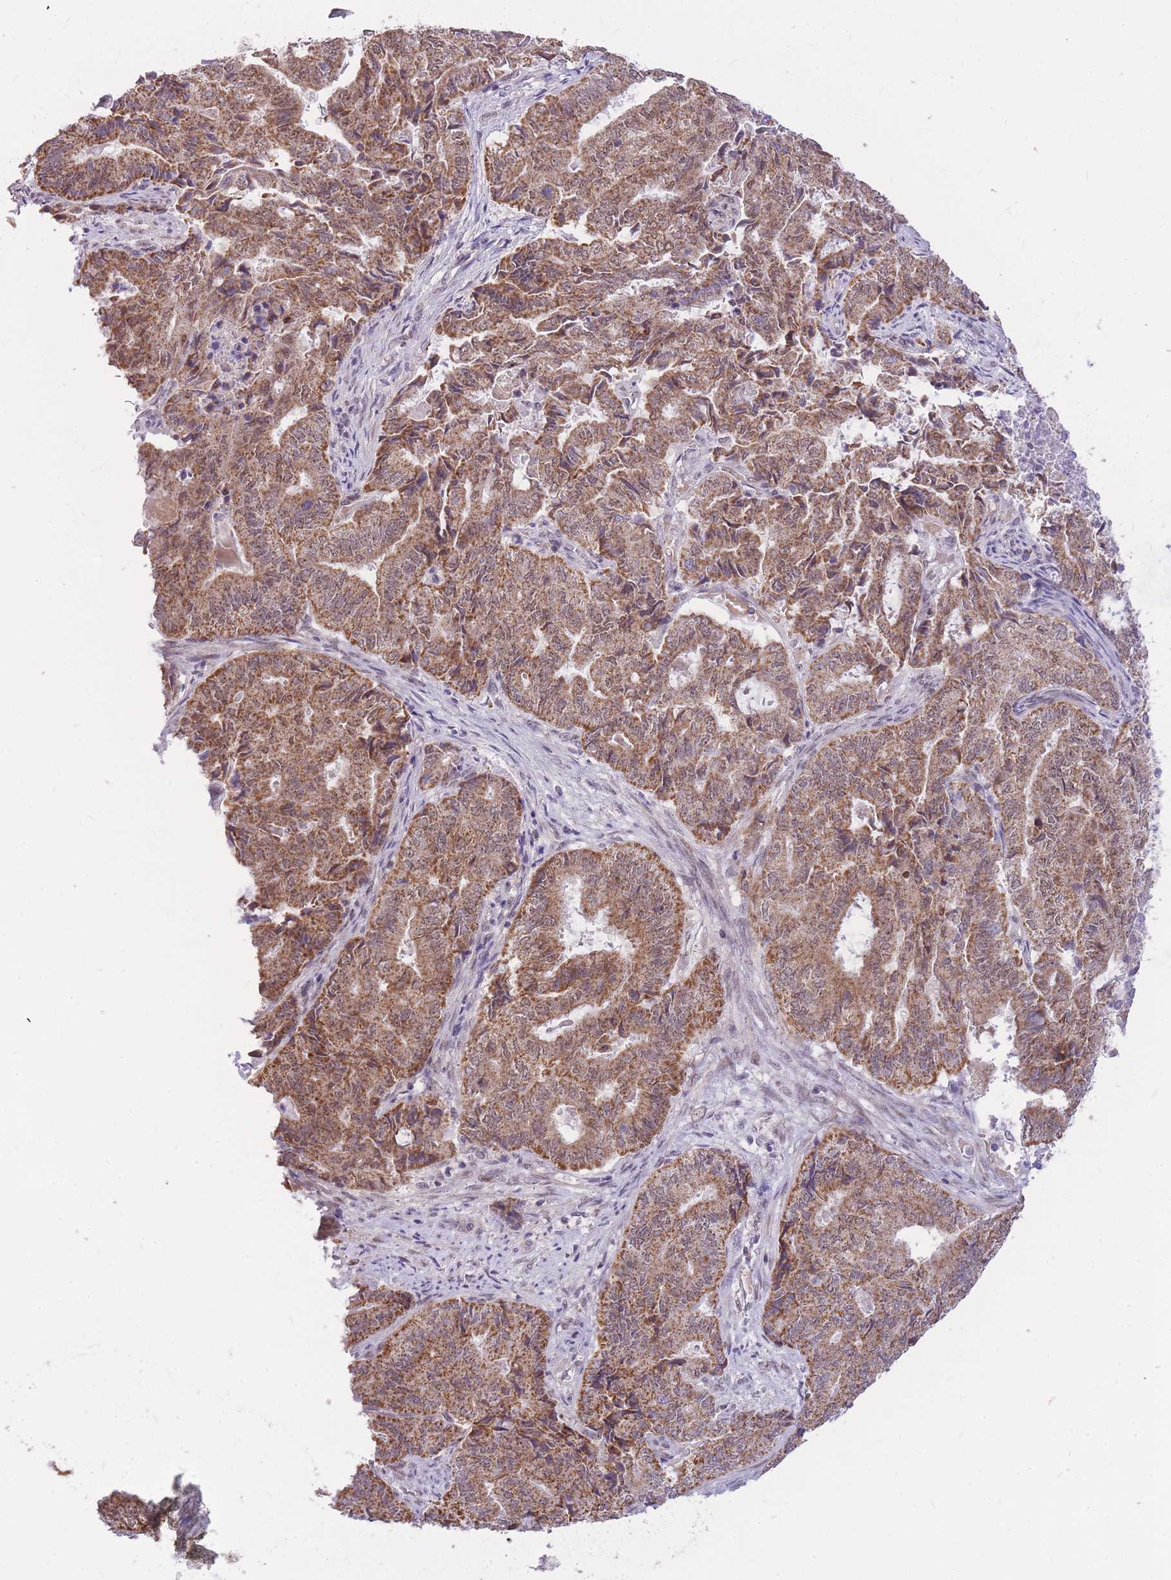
{"staining": {"intensity": "moderate", "quantity": ">75%", "location": "cytoplasmic/membranous"}, "tissue": "endometrial cancer", "cell_type": "Tumor cells", "image_type": "cancer", "snomed": [{"axis": "morphology", "description": "Adenocarcinoma, NOS"}, {"axis": "topography", "description": "Endometrium"}], "caption": "Endometrial cancer stained with a brown dye displays moderate cytoplasmic/membranous positive expression in about >75% of tumor cells.", "gene": "MINDY2", "patient": {"sex": "female", "age": 80}}